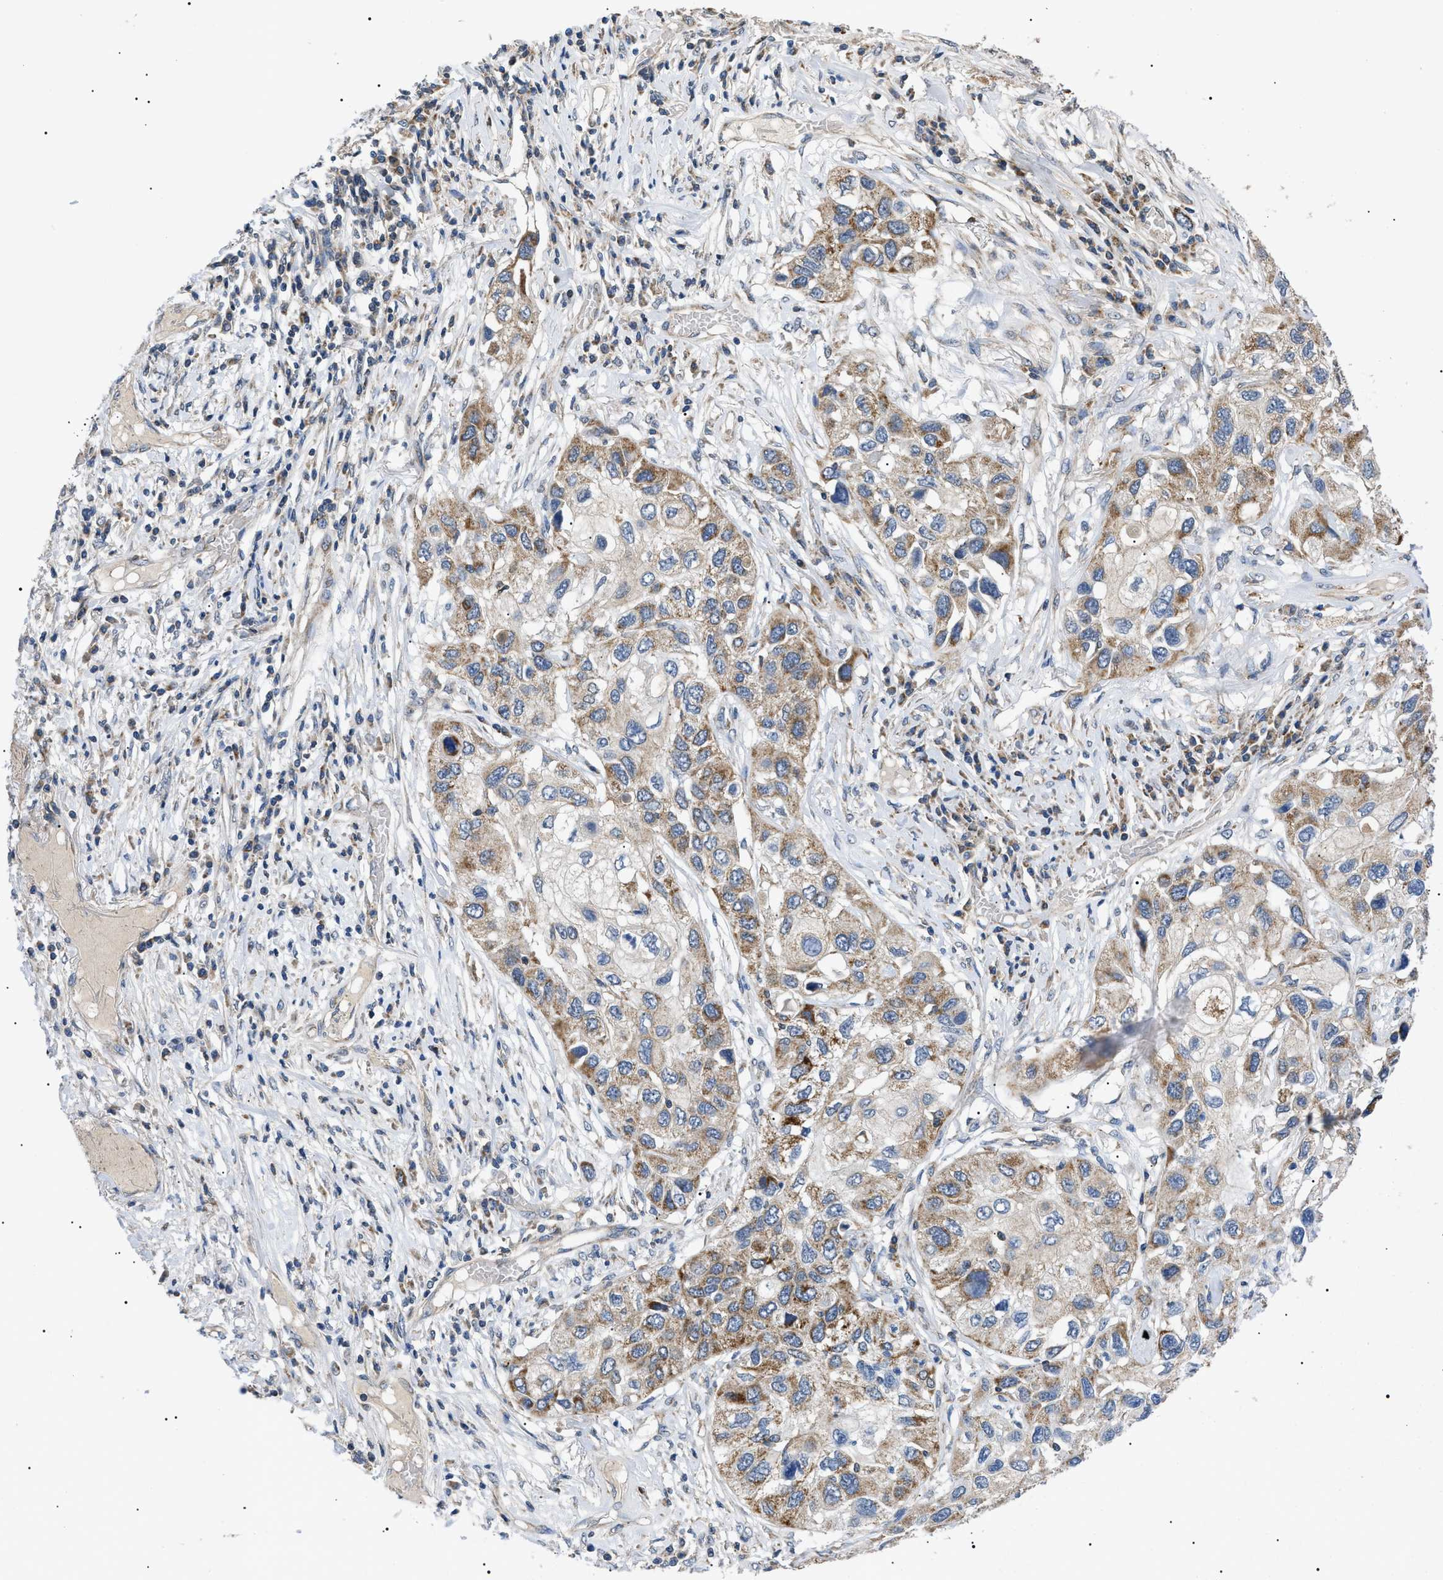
{"staining": {"intensity": "moderate", "quantity": ">75%", "location": "cytoplasmic/membranous"}, "tissue": "lung cancer", "cell_type": "Tumor cells", "image_type": "cancer", "snomed": [{"axis": "morphology", "description": "Squamous cell carcinoma, NOS"}, {"axis": "topography", "description": "Lung"}], "caption": "There is medium levels of moderate cytoplasmic/membranous staining in tumor cells of lung cancer (squamous cell carcinoma), as demonstrated by immunohistochemical staining (brown color).", "gene": "TOMM6", "patient": {"sex": "male", "age": 71}}